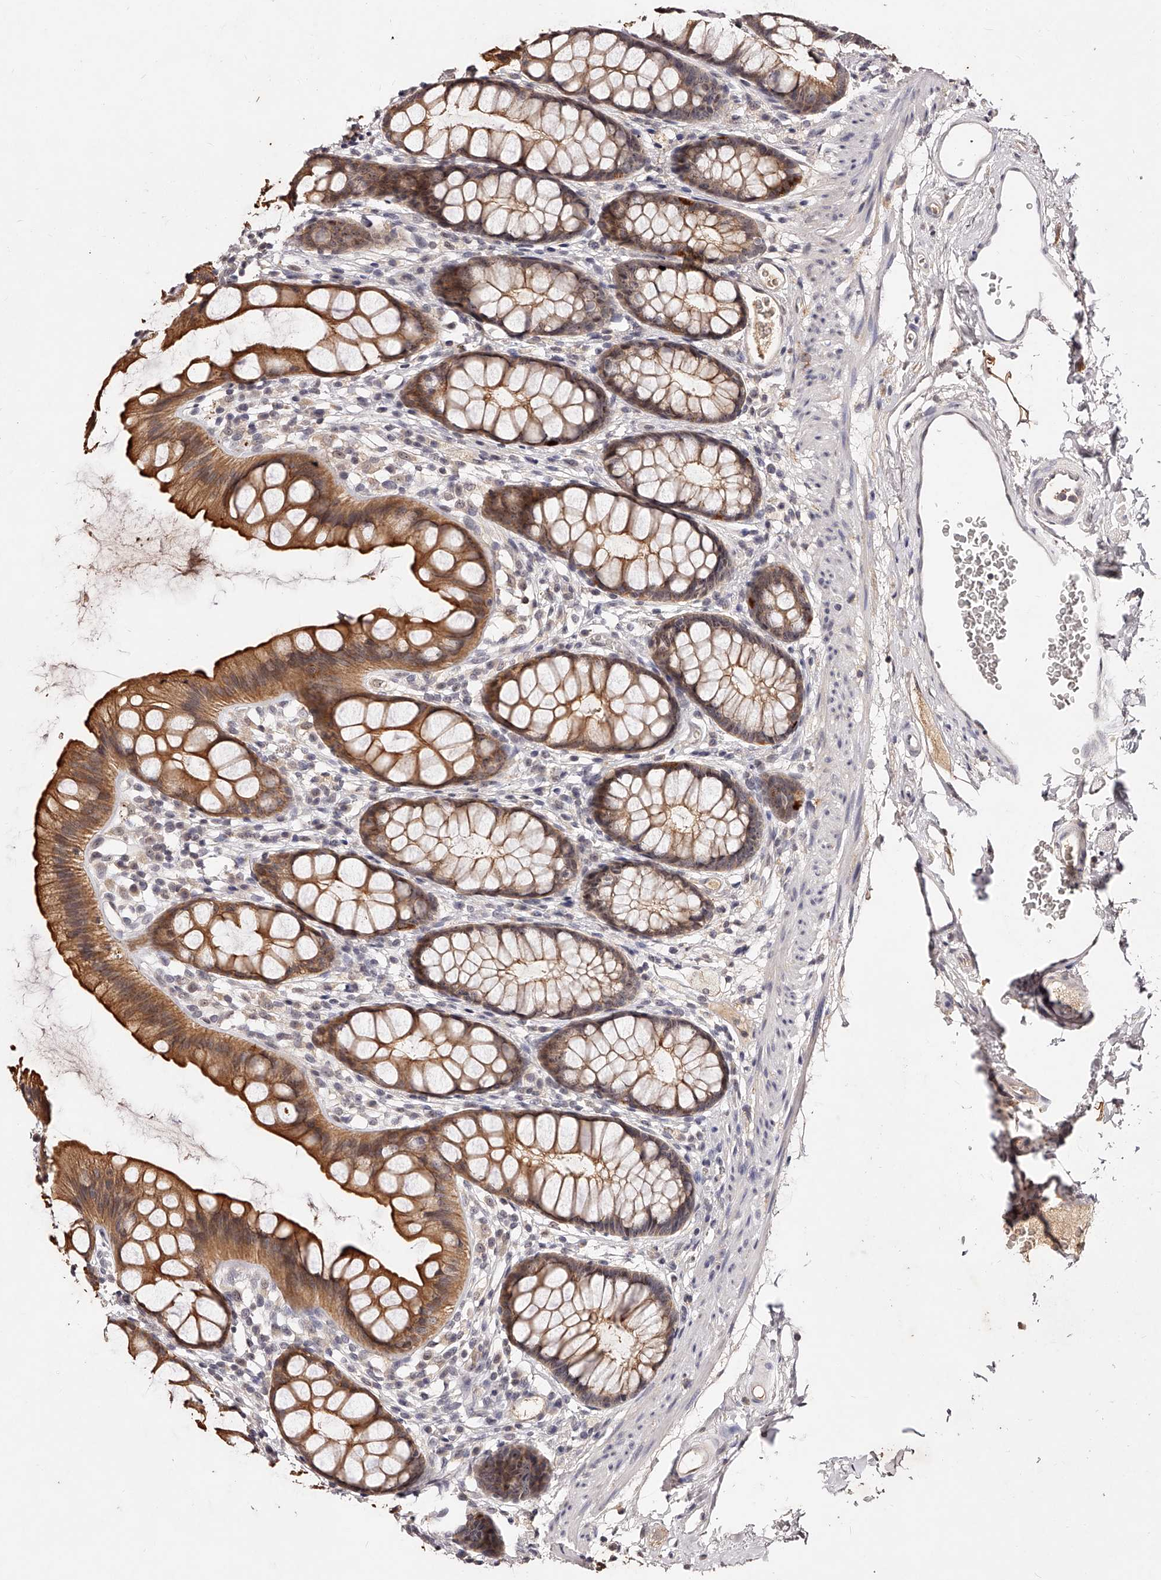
{"staining": {"intensity": "moderate", "quantity": ">75%", "location": "cytoplasmic/membranous,nuclear"}, "tissue": "rectum", "cell_type": "Glandular cells", "image_type": "normal", "snomed": [{"axis": "morphology", "description": "Normal tissue, NOS"}, {"axis": "topography", "description": "Rectum"}], "caption": "A brown stain shows moderate cytoplasmic/membranous,nuclear staining of a protein in glandular cells of normal rectum.", "gene": "PHACTR1", "patient": {"sex": "female", "age": 65}}